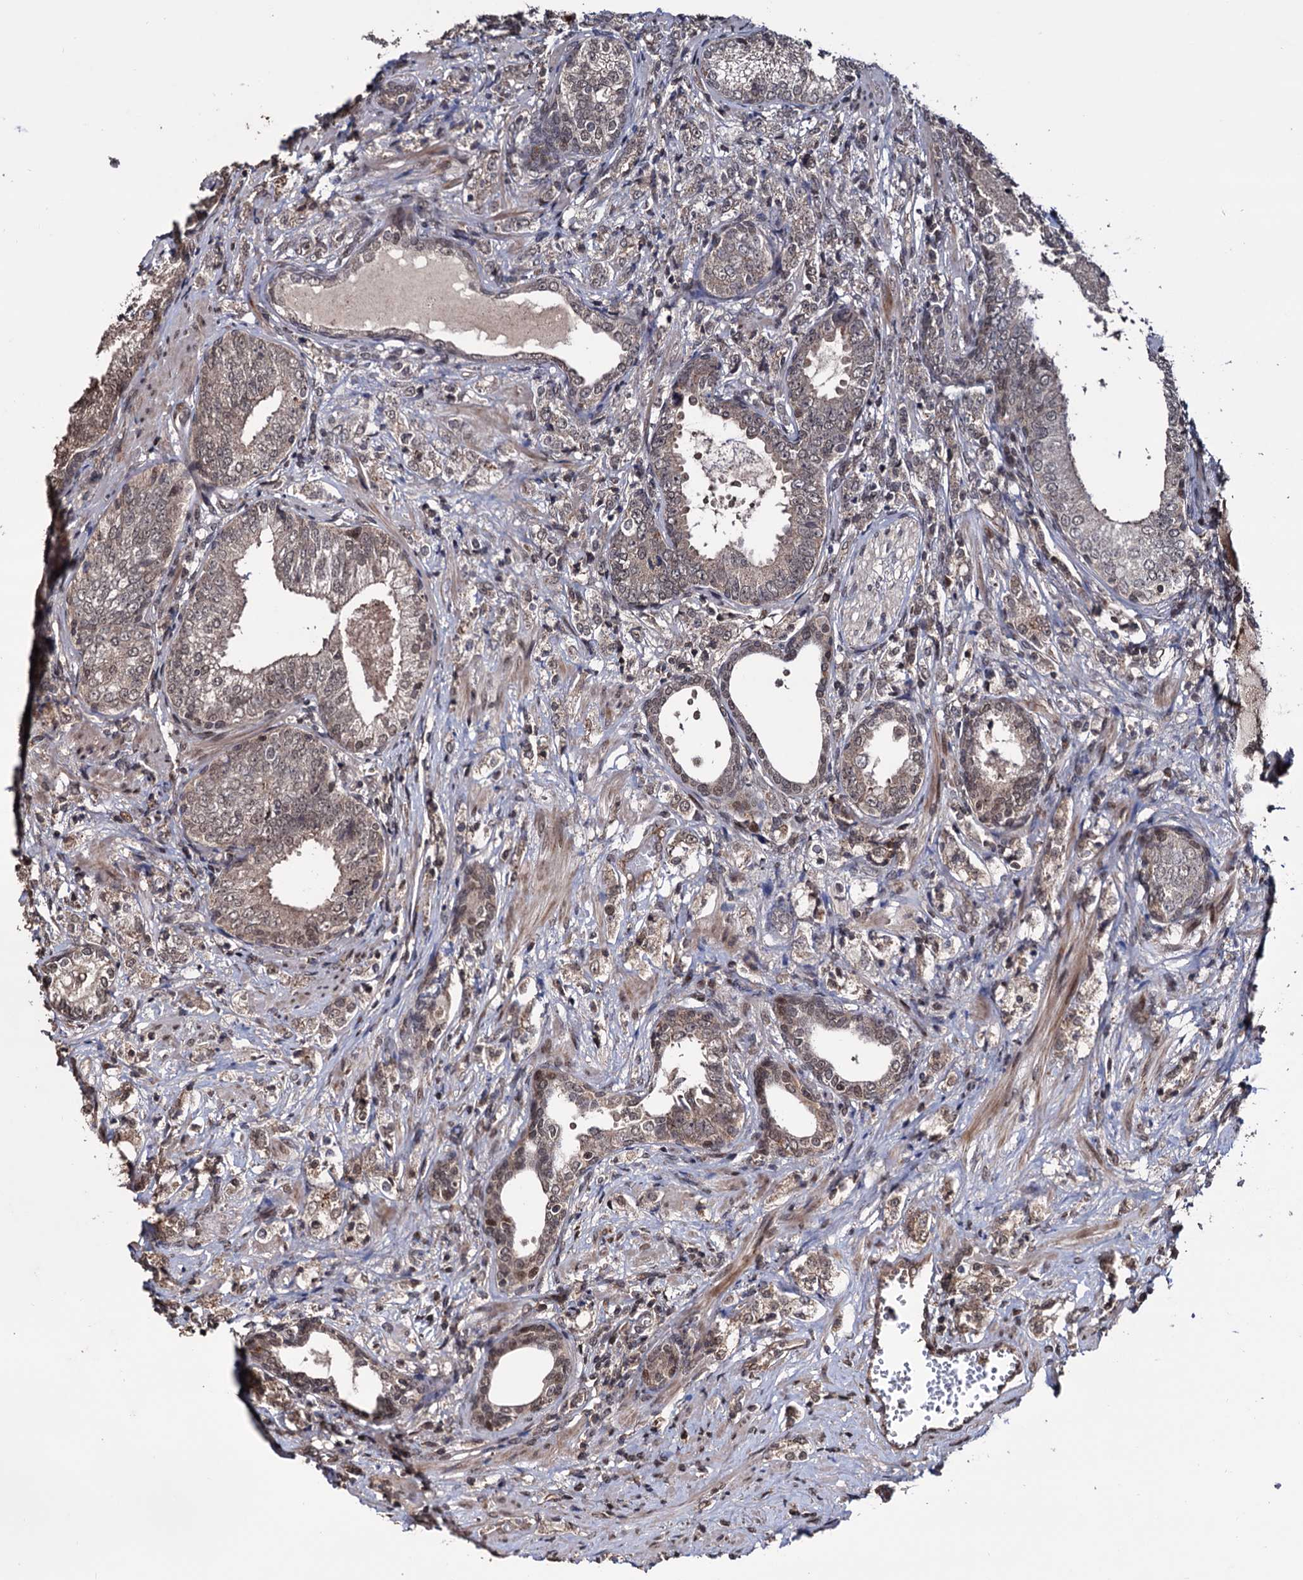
{"staining": {"intensity": "weak", "quantity": "25%-75%", "location": "cytoplasmic/membranous,nuclear"}, "tissue": "prostate cancer", "cell_type": "Tumor cells", "image_type": "cancer", "snomed": [{"axis": "morphology", "description": "Adenocarcinoma, High grade"}, {"axis": "topography", "description": "Prostate"}], "caption": "Human adenocarcinoma (high-grade) (prostate) stained for a protein (brown) displays weak cytoplasmic/membranous and nuclear positive expression in approximately 25%-75% of tumor cells.", "gene": "KLF5", "patient": {"sex": "male", "age": 69}}